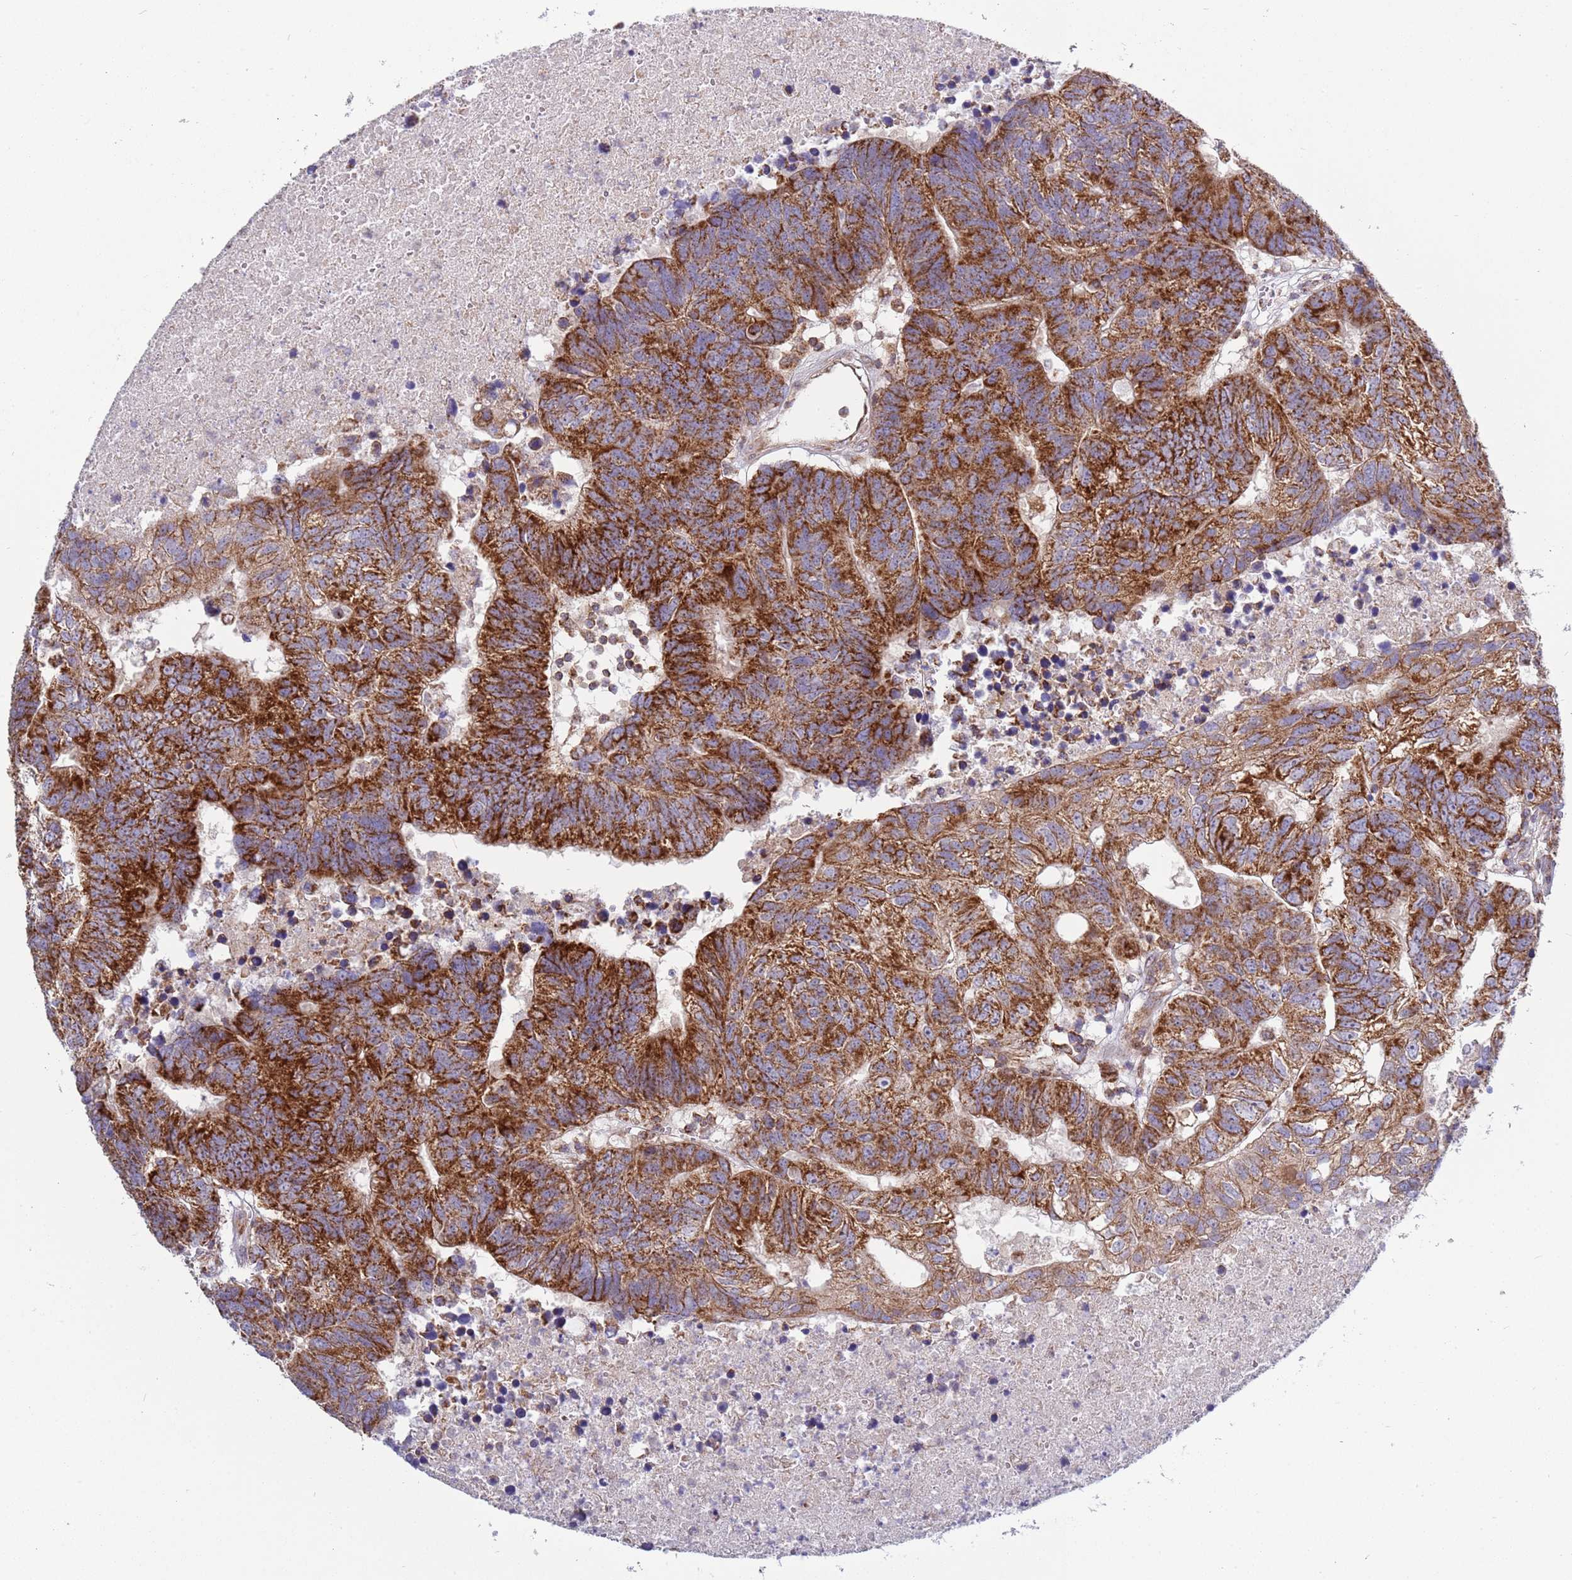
{"staining": {"intensity": "strong", "quantity": ">75%", "location": "cytoplasmic/membranous"}, "tissue": "colorectal cancer", "cell_type": "Tumor cells", "image_type": "cancer", "snomed": [{"axis": "morphology", "description": "Adenocarcinoma, NOS"}, {"axis": "topography", "description": "Colon"}], "caption": "Brown immunohistochemical staining in adenocarcinoma (colorectal) displays strong cytoplasmic/membranous expression in approximately >75% of tumor cells.", "gene": "IRS4", "patient": {"sex": "female", "age": 48}}